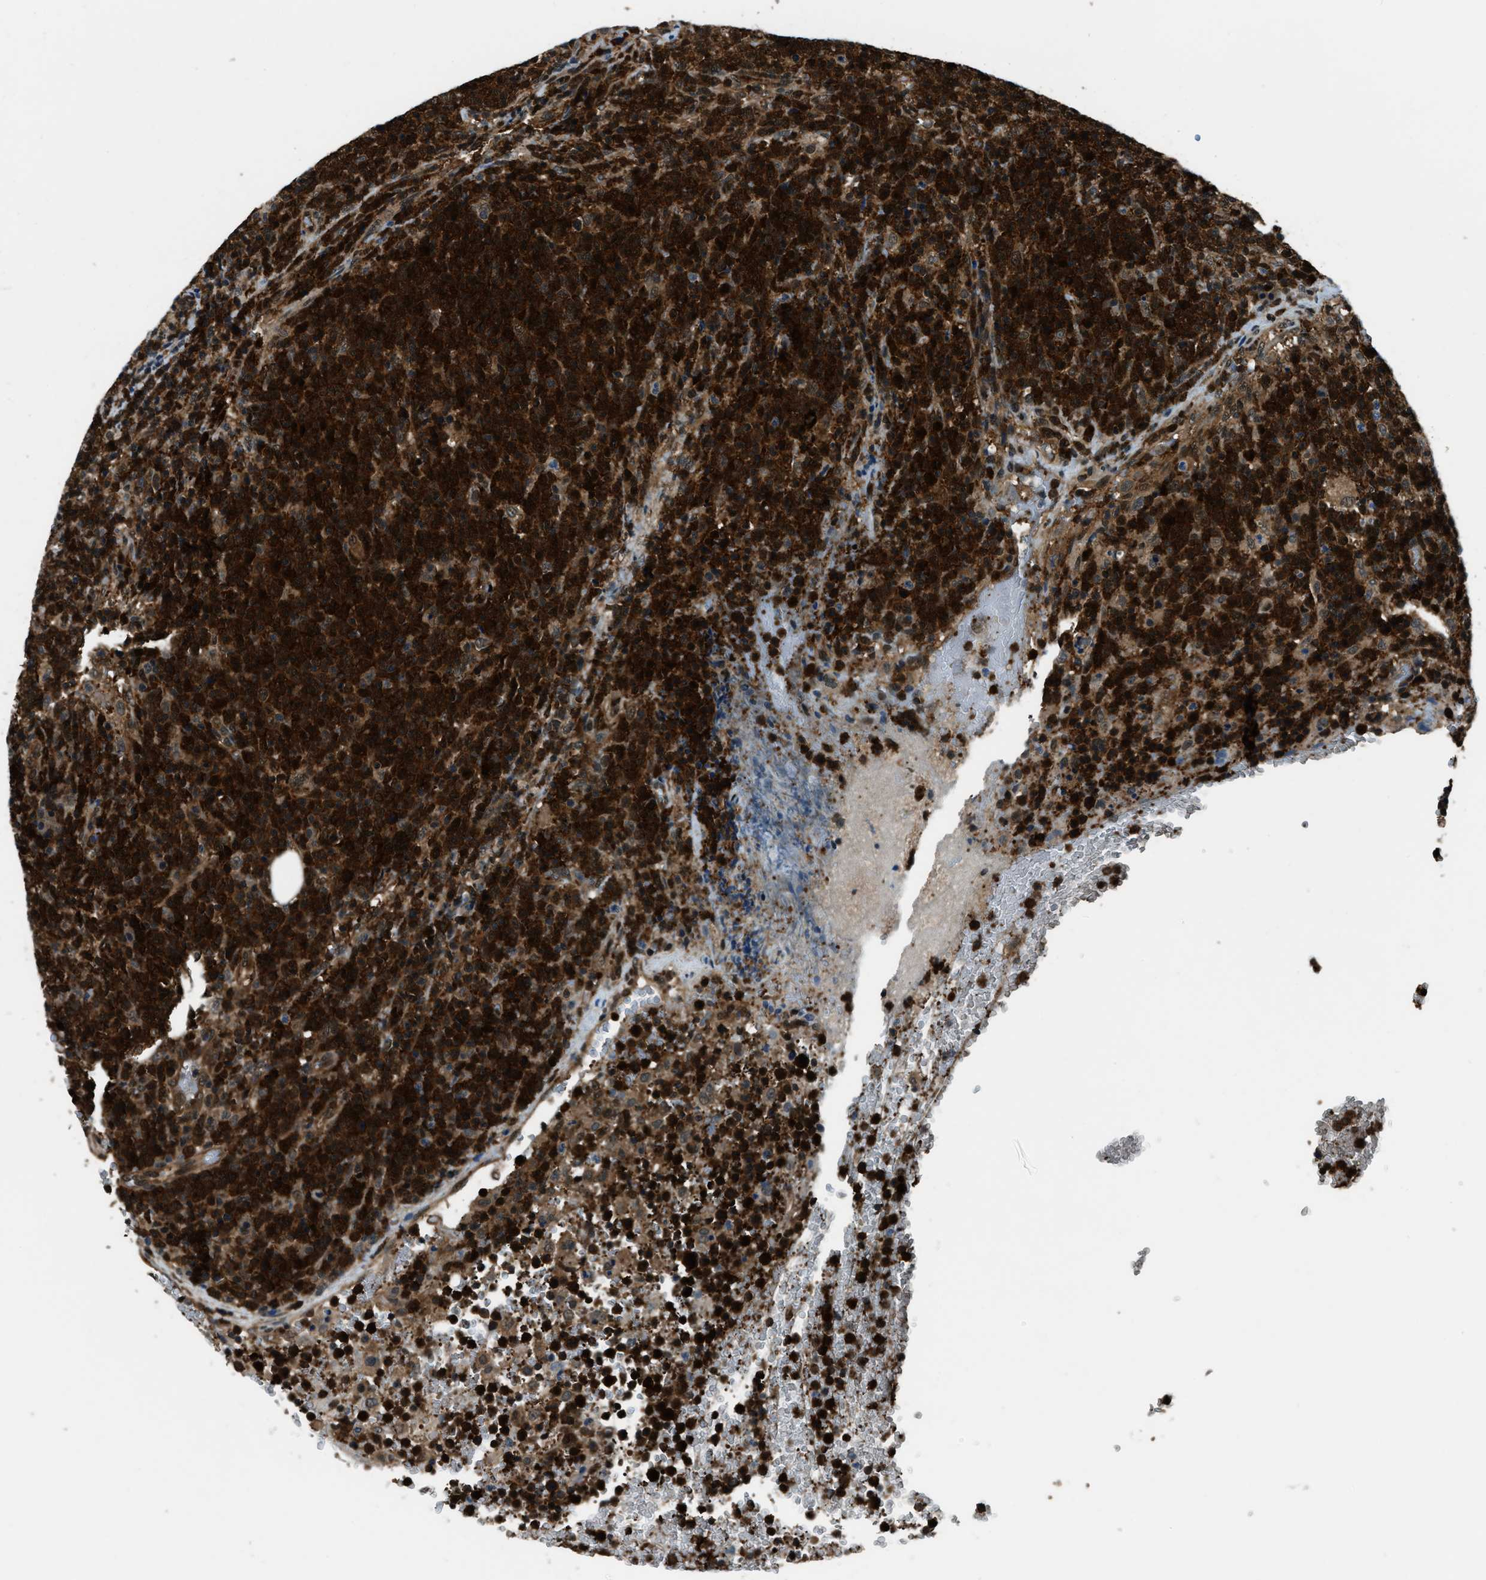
{"staining": {"intensity": "strong", "quantity": ">75%", "location": "cytoplasmic/membranous,nuclear"}, "tissue": "lymphoma", "cell_type": "Tumor cells", "image_type": "cancer", "snomed": [{"axis": "morphology", "description": "Malignant lymphoma, non-Hodgkin's type, High grade"}, {"axis": "topography", "description": "Lymph node"}], "caption": "The image reveals immunohistochemical staining of lymphoma. There is strong cytoplasmic/membranous and nuclear staining is present in approximately >75% of tumor cells. The protein of interest is shown in brown color, while the nuclei are stained blue.", "gene": "NUDCD3", "patient": {"sex": "male", "age": 61}}